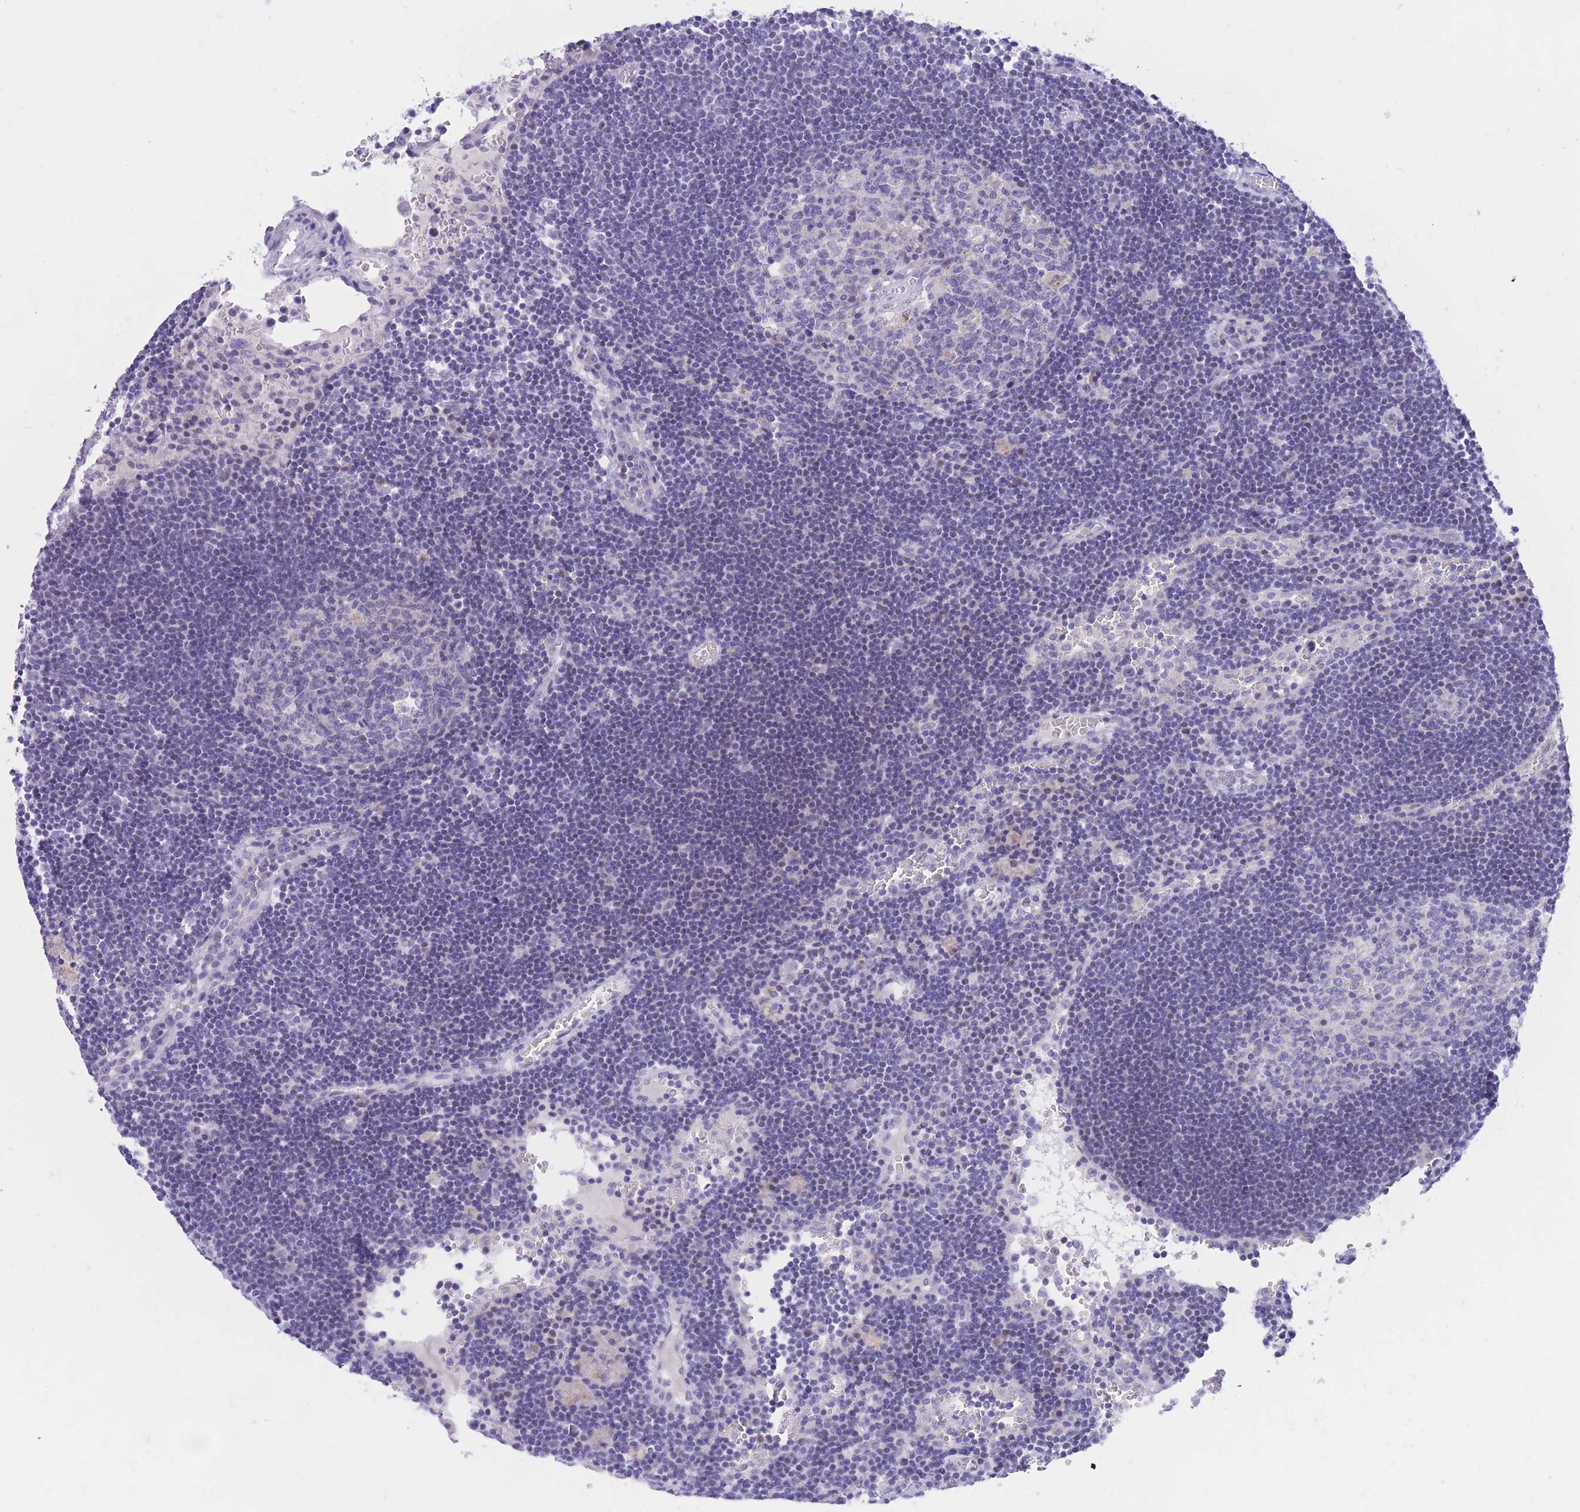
{"staining": {"intensity": "negative", "quantity": "none", "location": "none"}, "tissue": "lymph node", "cell_type": "Germinal center cells", "image_type": "normal", "snomed": [{"axis": "morphology", "description": "Normal tissue, NOS"}, {"axis": "topography", "description": "Lymph node"}], "caption": "IHC photomicrograph of normal lymph node: lymph node stained with DAB (3,3'-diaminobenzidine) demonstrates no significant protein staining in germinal center cells.", "gene": "RPL39L", "patient": {"sex": "male", "age": 62}}